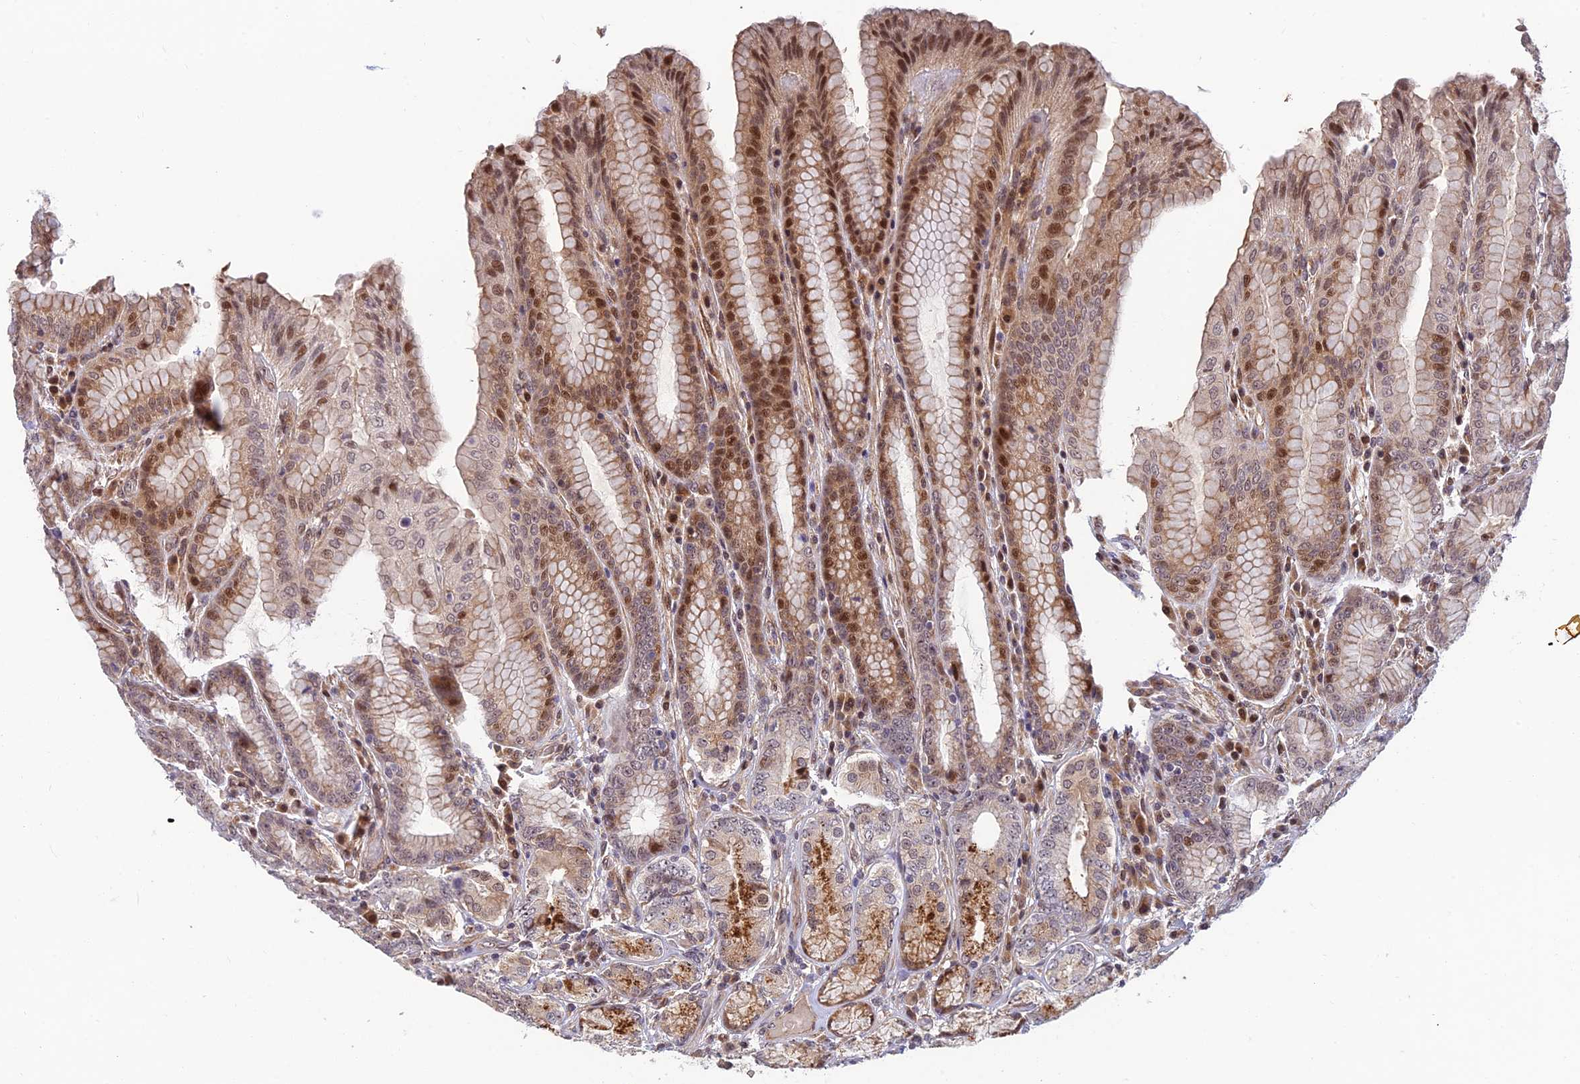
{"staining": {"intensity": "strong", "quantity": "25%-75%", "location": "cytoplasmic/membranous,nuclear"}, "tissue": "stomach", "cell_type": "Glandular cells", "image_type": "normal", "snomed": [{"axis": "morphology", "description": "Normal tissue, NOS"}, {"axis": "topography", "description": "Stomach, upper"}, {"axis": "topography", "description": "Stomach, lower"}], "caption": "Protein analysis of normal stomach reveals strong cytoplasmic/membranous,nuclear positivity in approximately 25%-75% of glandular cells. (Brightfield microscopy of DAB IHC at high magnification).", "gene": "UFSP2", "patient": {"sex": "female", "age": 76}}